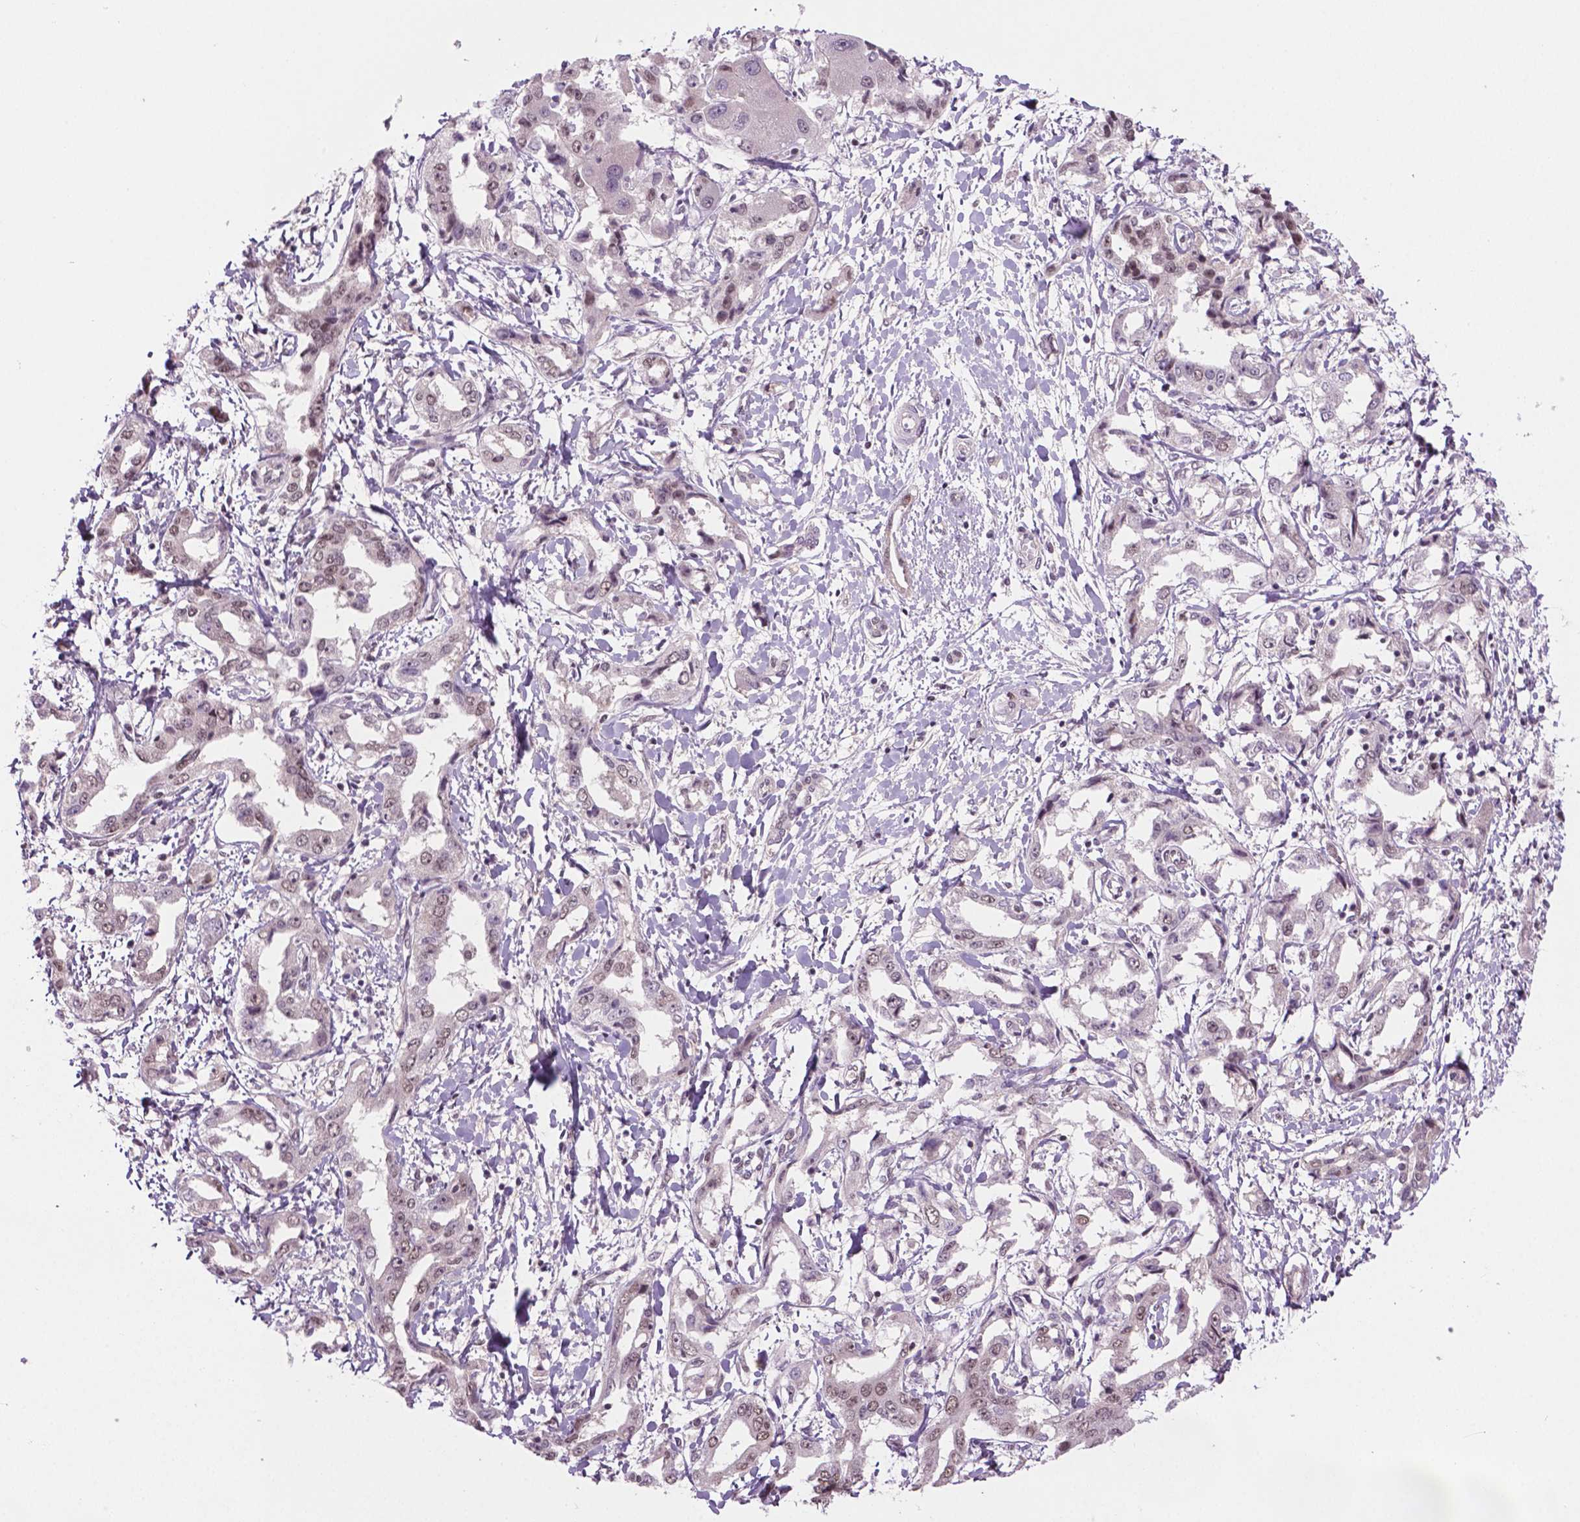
{"staining": {"intensity": "weak", "quantity": "25%-75%", "location": "nuclear"}, "tissue": "liver cancer", "cell_type": "Tumor cells", "image_type": "cancer", "snomed": [{"axis": "morphology", "description": "Cholangiocarcinoma"}, {"axis": "topography", "description": "Liver"}], "caption": "IHC histopathology image of neoplastic tissue: human liver cancer (cholangiocarcinoma) stained using immunohistochemistry (IHC) displays low levels of weak protein expression localized specifically in the nuclear of tumor cells, appearing as a nuclear brown color.", "gene": "PHAX", "patient": {"sex": "male", "age": 59}}